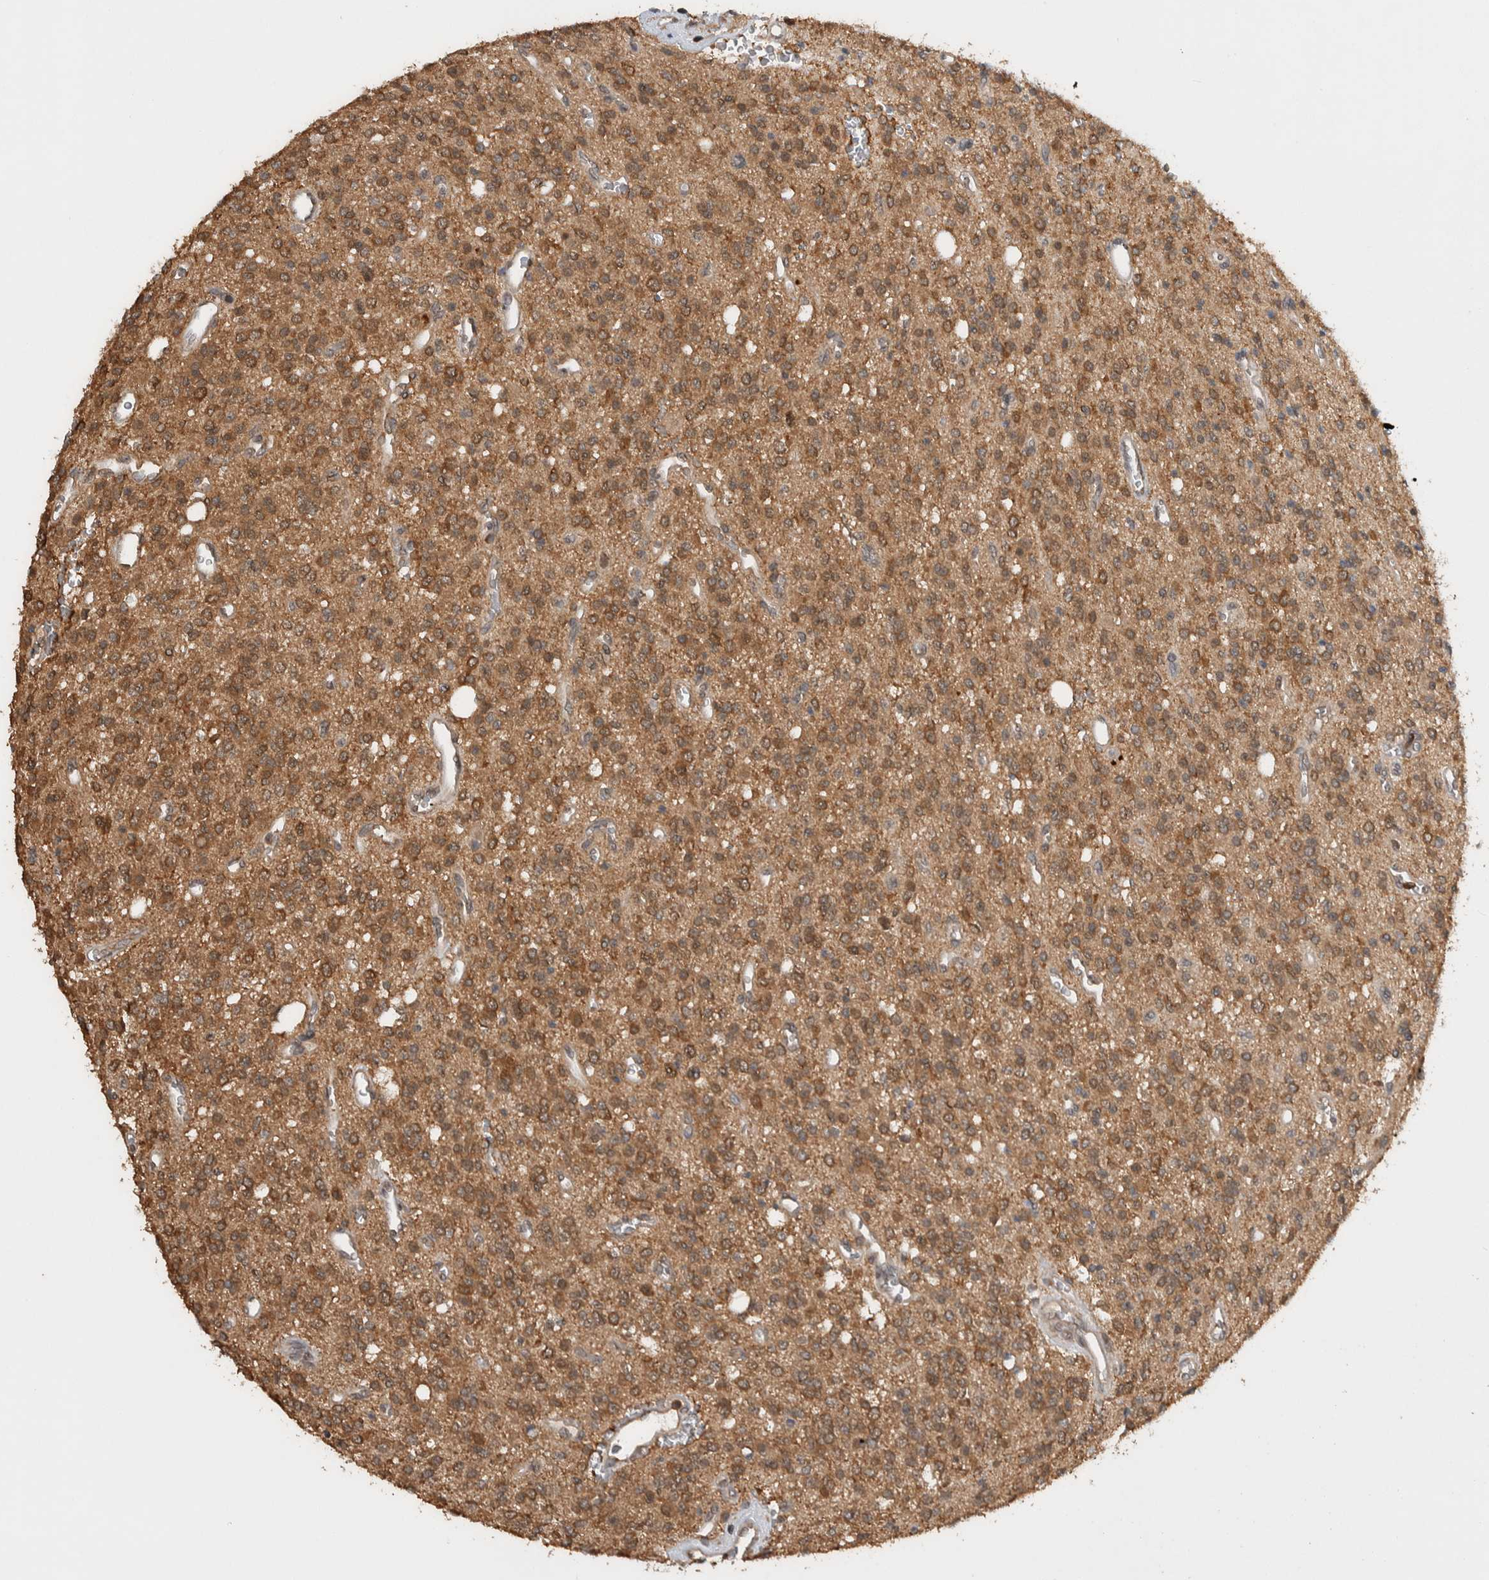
{"staining": {"intensity": "moderate", "quantity": ">75%", "location": "cytoplasmic/membranous"}, "tissue": "glioma", "cell_type": "Tumor cells", "image_type": "cancer", "snomed": [{"axis": "morphology", "description": "Glioma, malignant, High grade"}, {"axis": "topography", "description": "Brain"}], "caption": "IHC (DAB (3,3'-diaminobenzidine)) staining of human malignant glioma (high-grade) exhibits moderate cytoplasmic/membranous protein expression in approximately >75% of tumor cells. (DAB IHC, brown staining for protein, blue staining for nuclei).", "gene": "DVL2", "patient": {"sex": "male", "age": 34}}